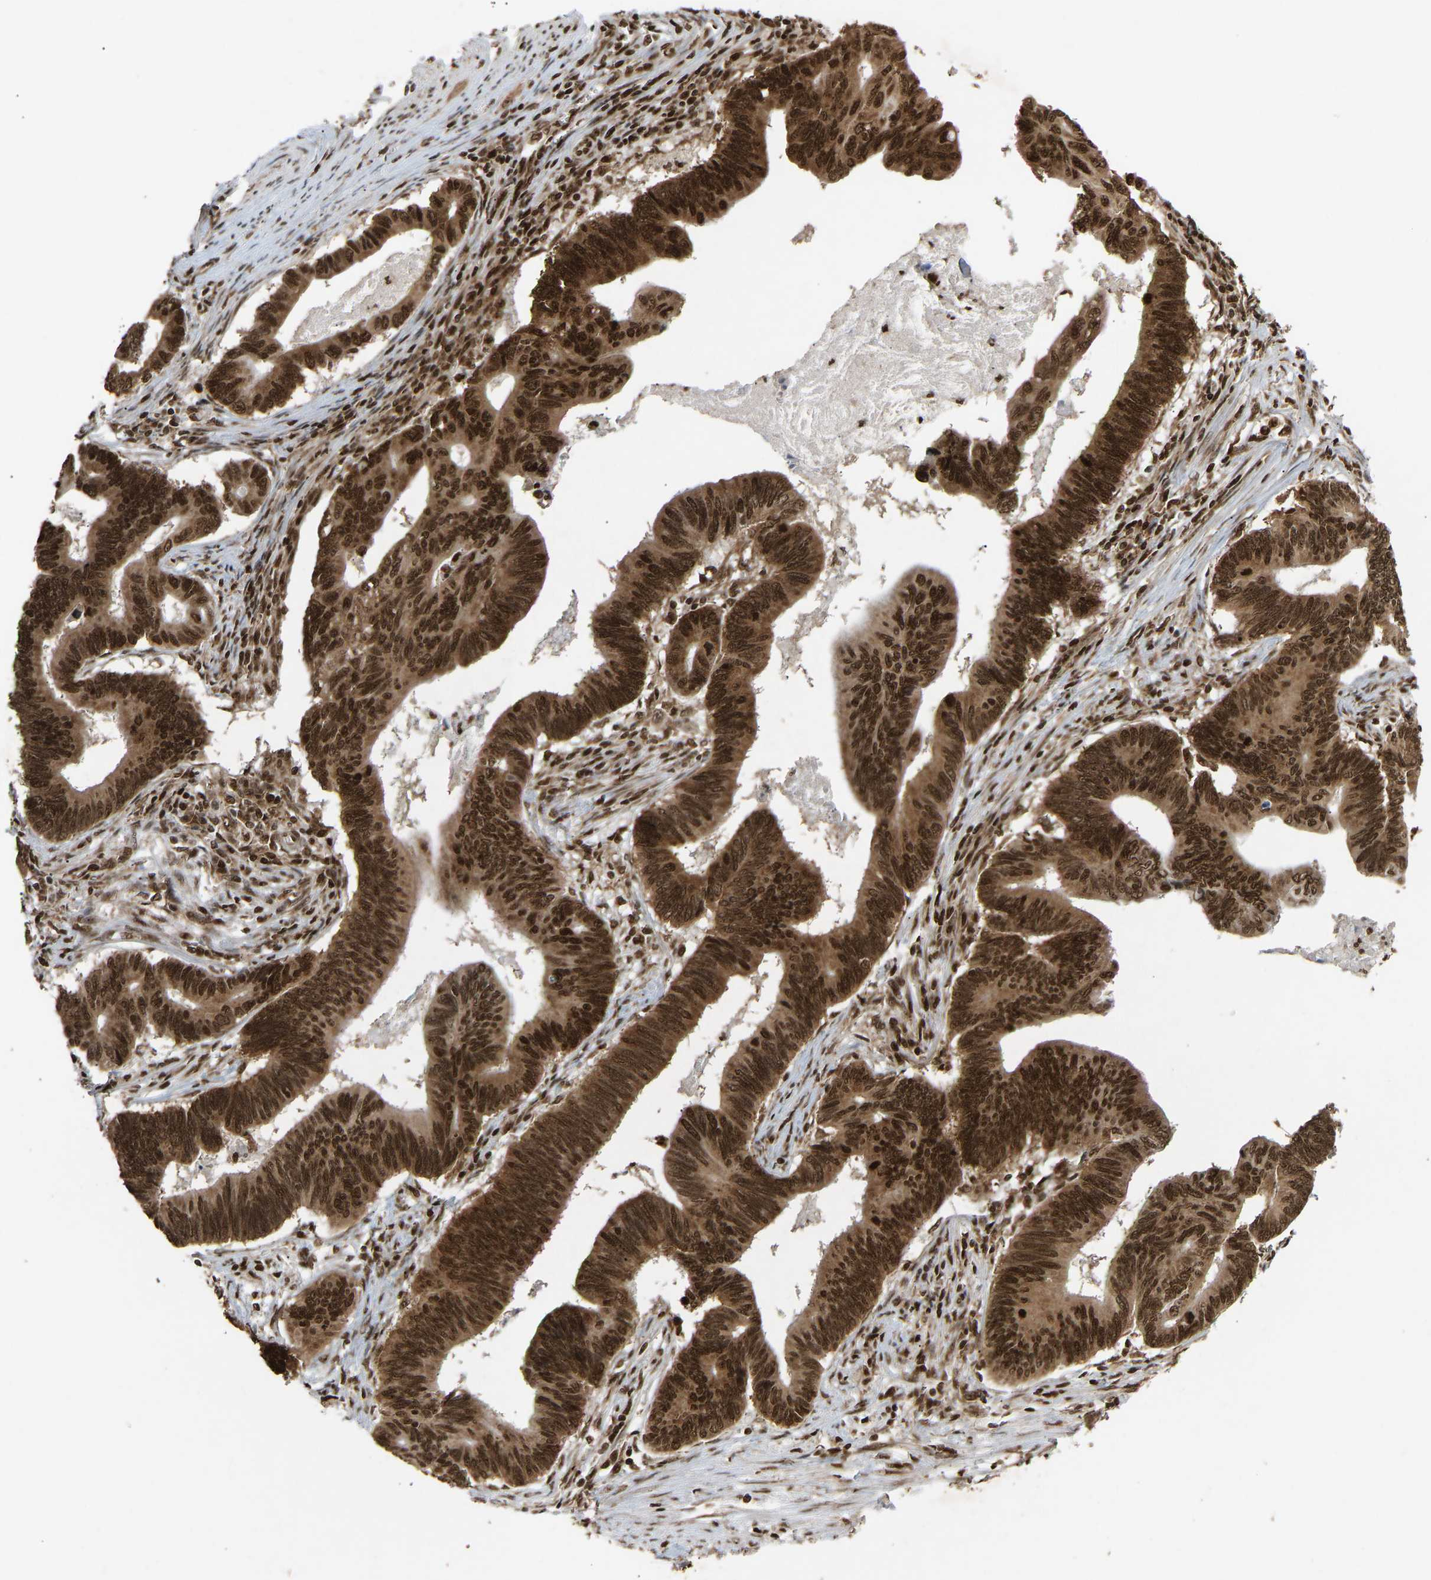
{"staining": {"intensity": "strong", "quantity": ">75%", "location": "cytoplasmic/membranous,nuclear"}, "tissue": "pancreatic cancer", "cell_type": "Tumor cells", "image_type": "cancer", "snomed": [{"axis": "morphology", "description": "Adenocarcinoma, NOS"}, {"axis": "topography", "description": "Pancreas"}], "caption": "Strong cytoplasmic/membranous and nuclear expression for a protein is appreciated in about >75% of tumor cells of pancreatic cancer using IHC.", "gene": "ALYREF", "patient": {"sex": "female", "age": 70}}